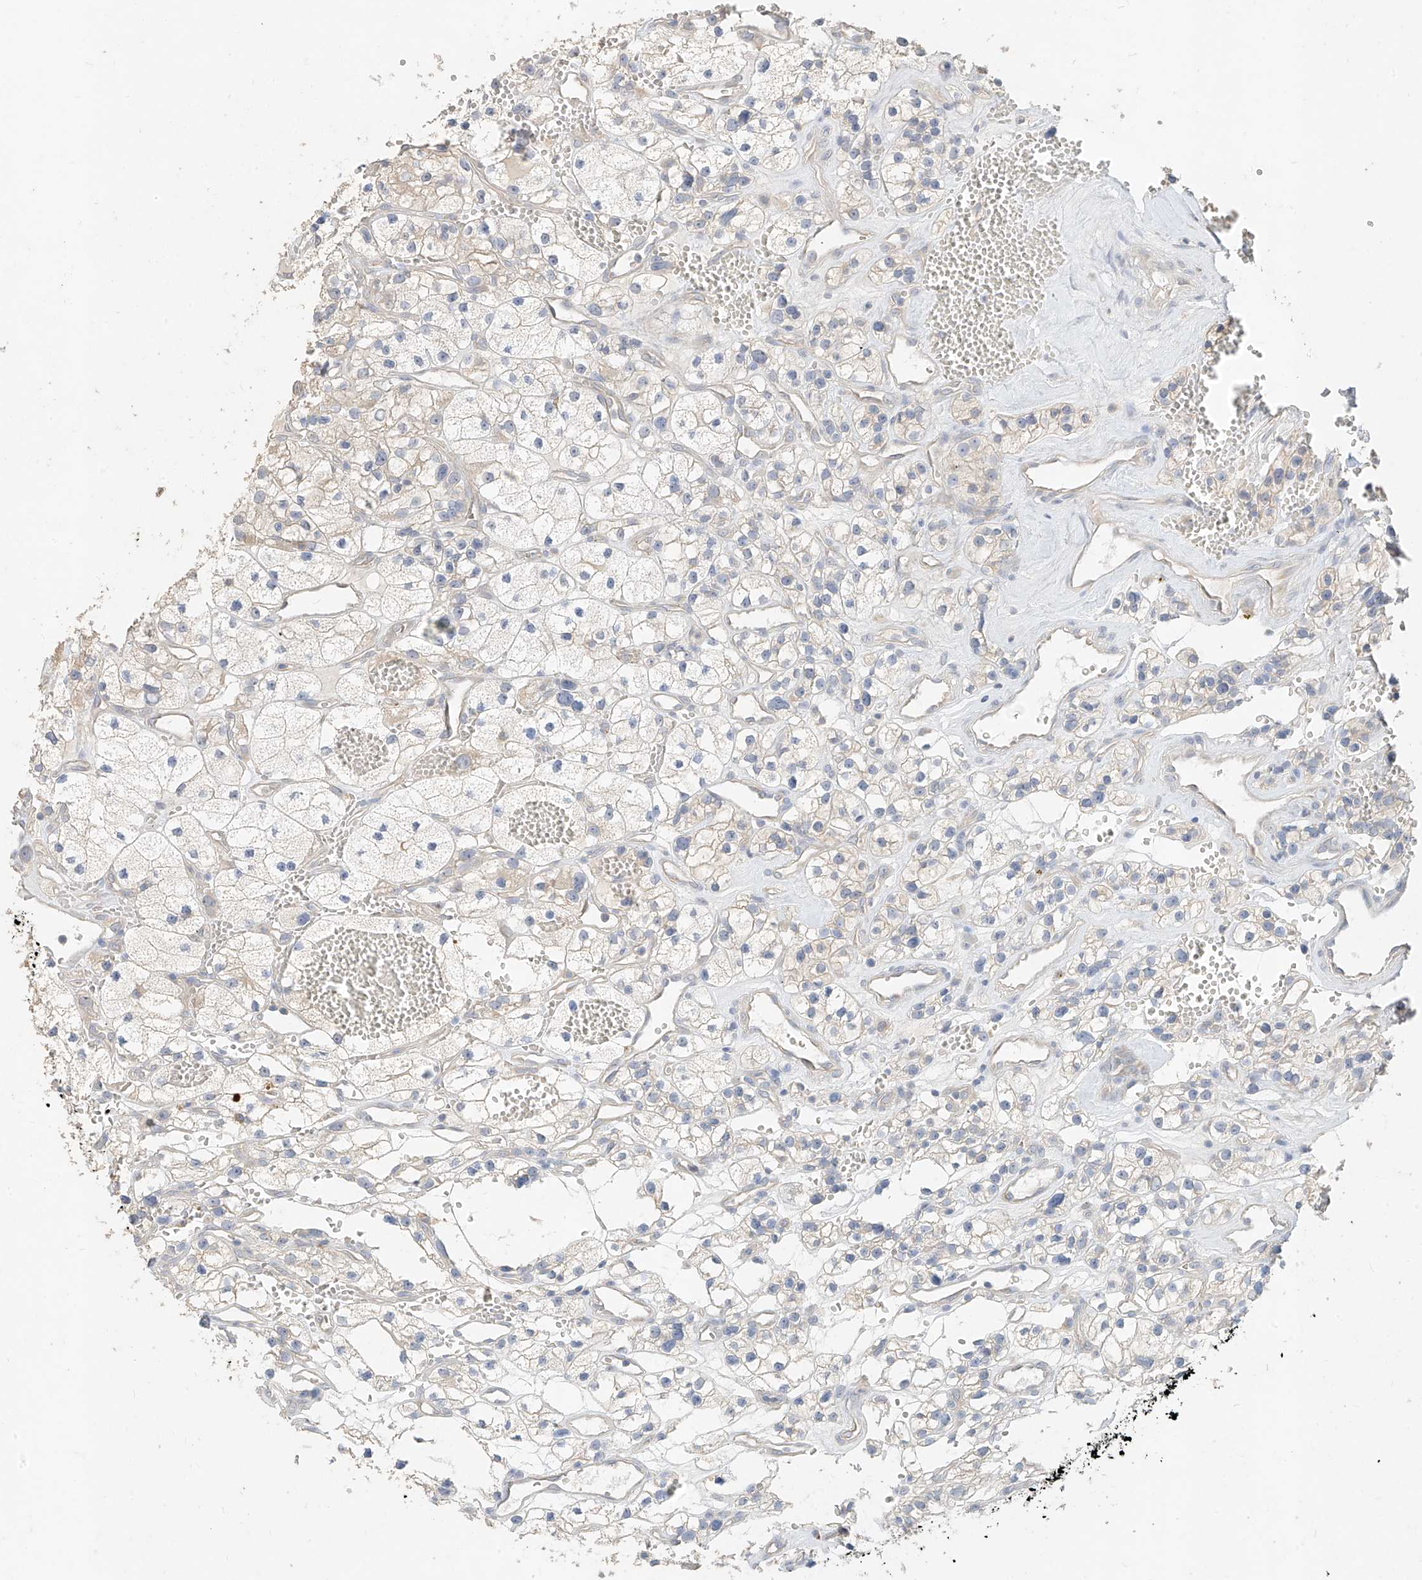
{"staining": {"intensity": "negative", "quantity": "none", "location": "none"}, "tissue": "renal cancer", "cell_type": "Tumor cells", "image_type": "cancer", "snomed": [{"axis": "morphology", "description": "Adenocarcinoma, NOS"}, {"axis": "topography", "description": "Kidney"}], "caption": "IHC micrograph of human adenocarcinoma (renal) stained for a protein (brown), which reveals no staining in tumor cells. Brightfield microscopy of immunohistochemistry stained with DAB (3,3'-diaminobenzidine) (brown) and hematoxylin (blue), captured at high magnification.", "gene": "ZZEF1", "patient": {"sex": "female", "age": 57}}